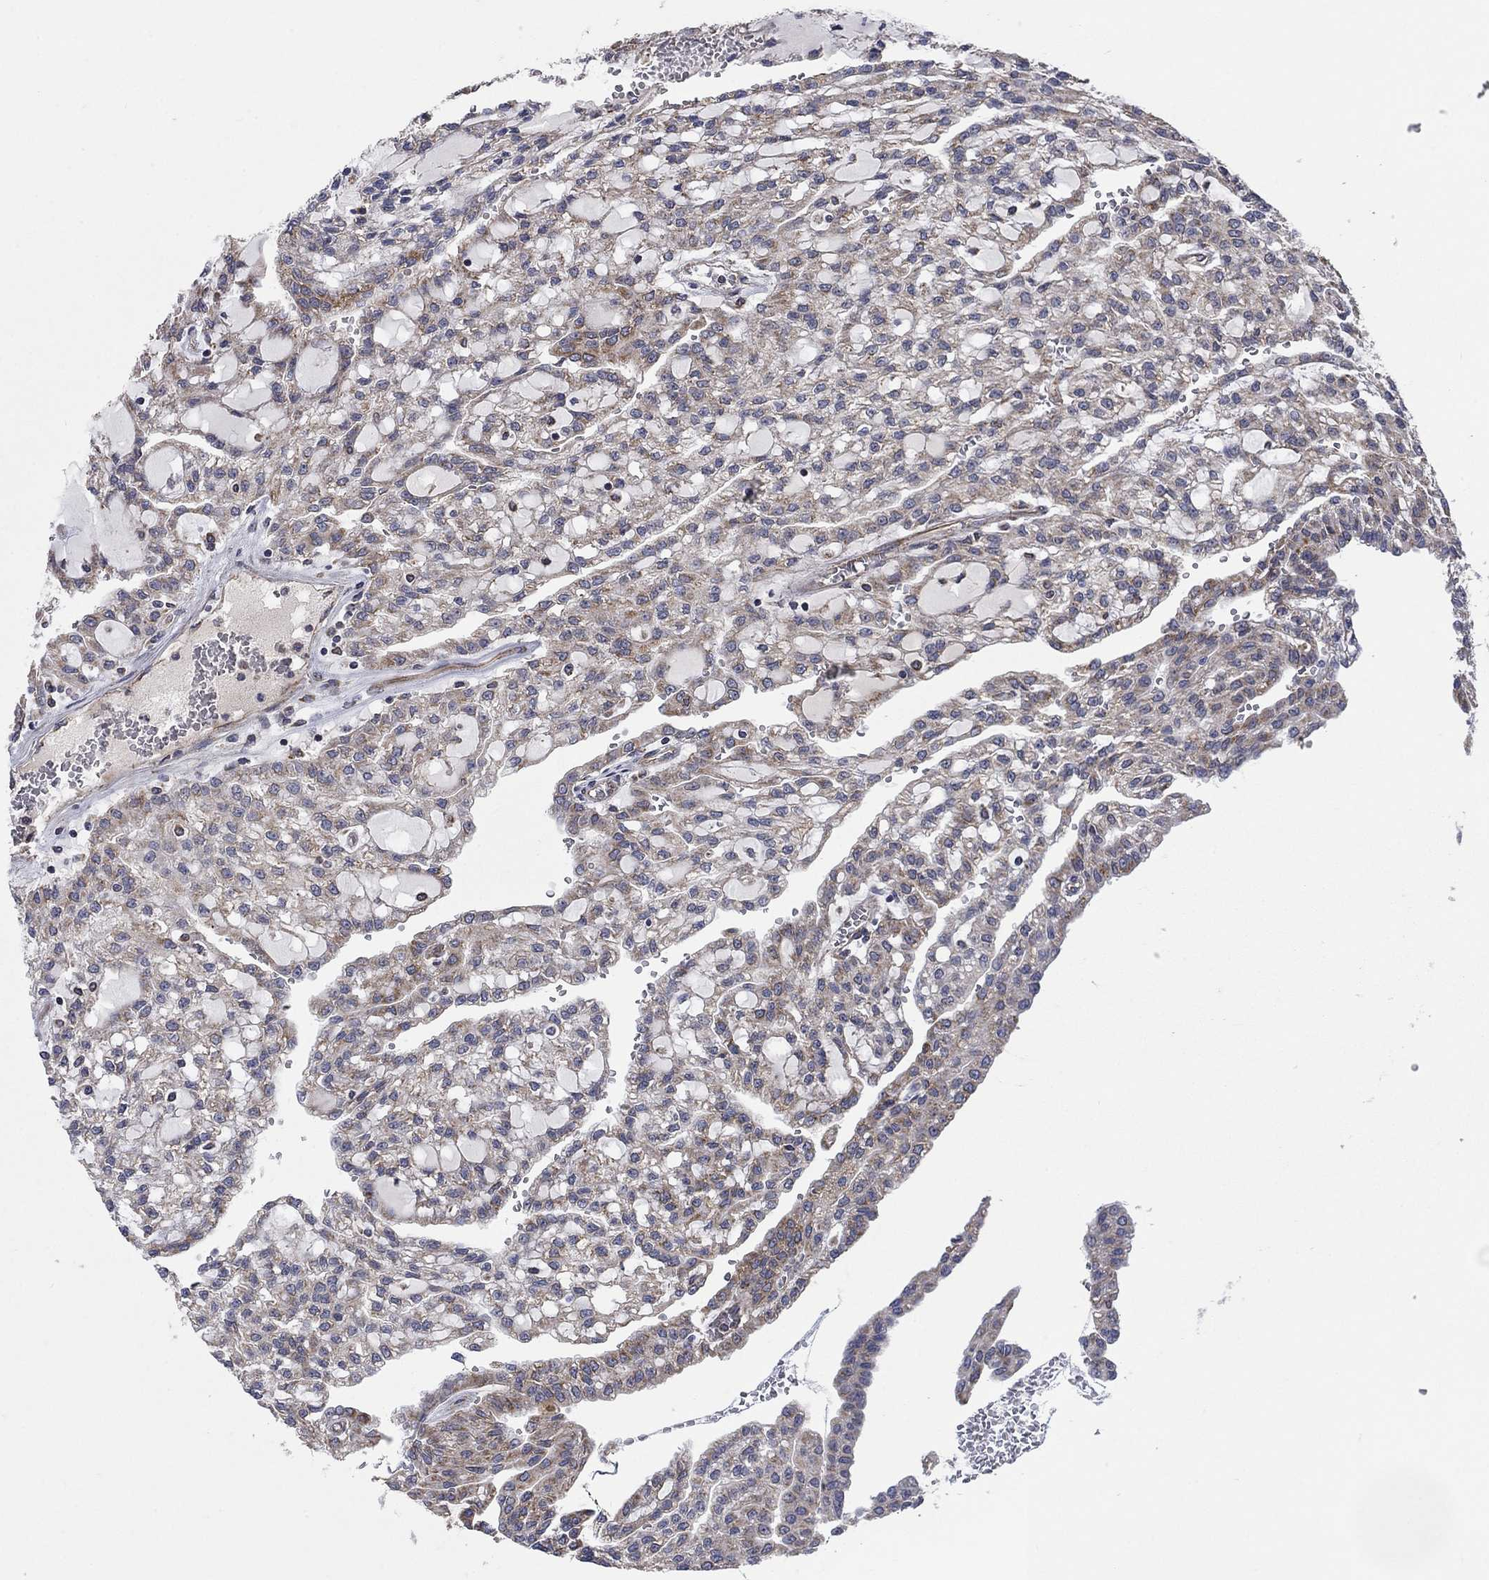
{"staining": {"intensity": "moderate", "quantity": "<25%", "location": "cytoplasmic/membranous"}, "tissue": "renal cancer", "cell_type": "Tumor cells", "image_type": "cancer", "snomed": [{"axis": "morphology", "description": "Adenocarcinoma, NOS"}, {"axis": "topography", "description": "Kidney"}], "caption": "Renal cancer tissue demonstrates moderate cytoplasmic/membranous expression in about <25% of tumor cells, visualized by immunohistochemistry. (DAB (3,3'-diaminobenzidine) IHC with brightfield microscopy, high magnification).", "gene": "NDUFC1", "patient": {"sex": "male", "age": 63}}